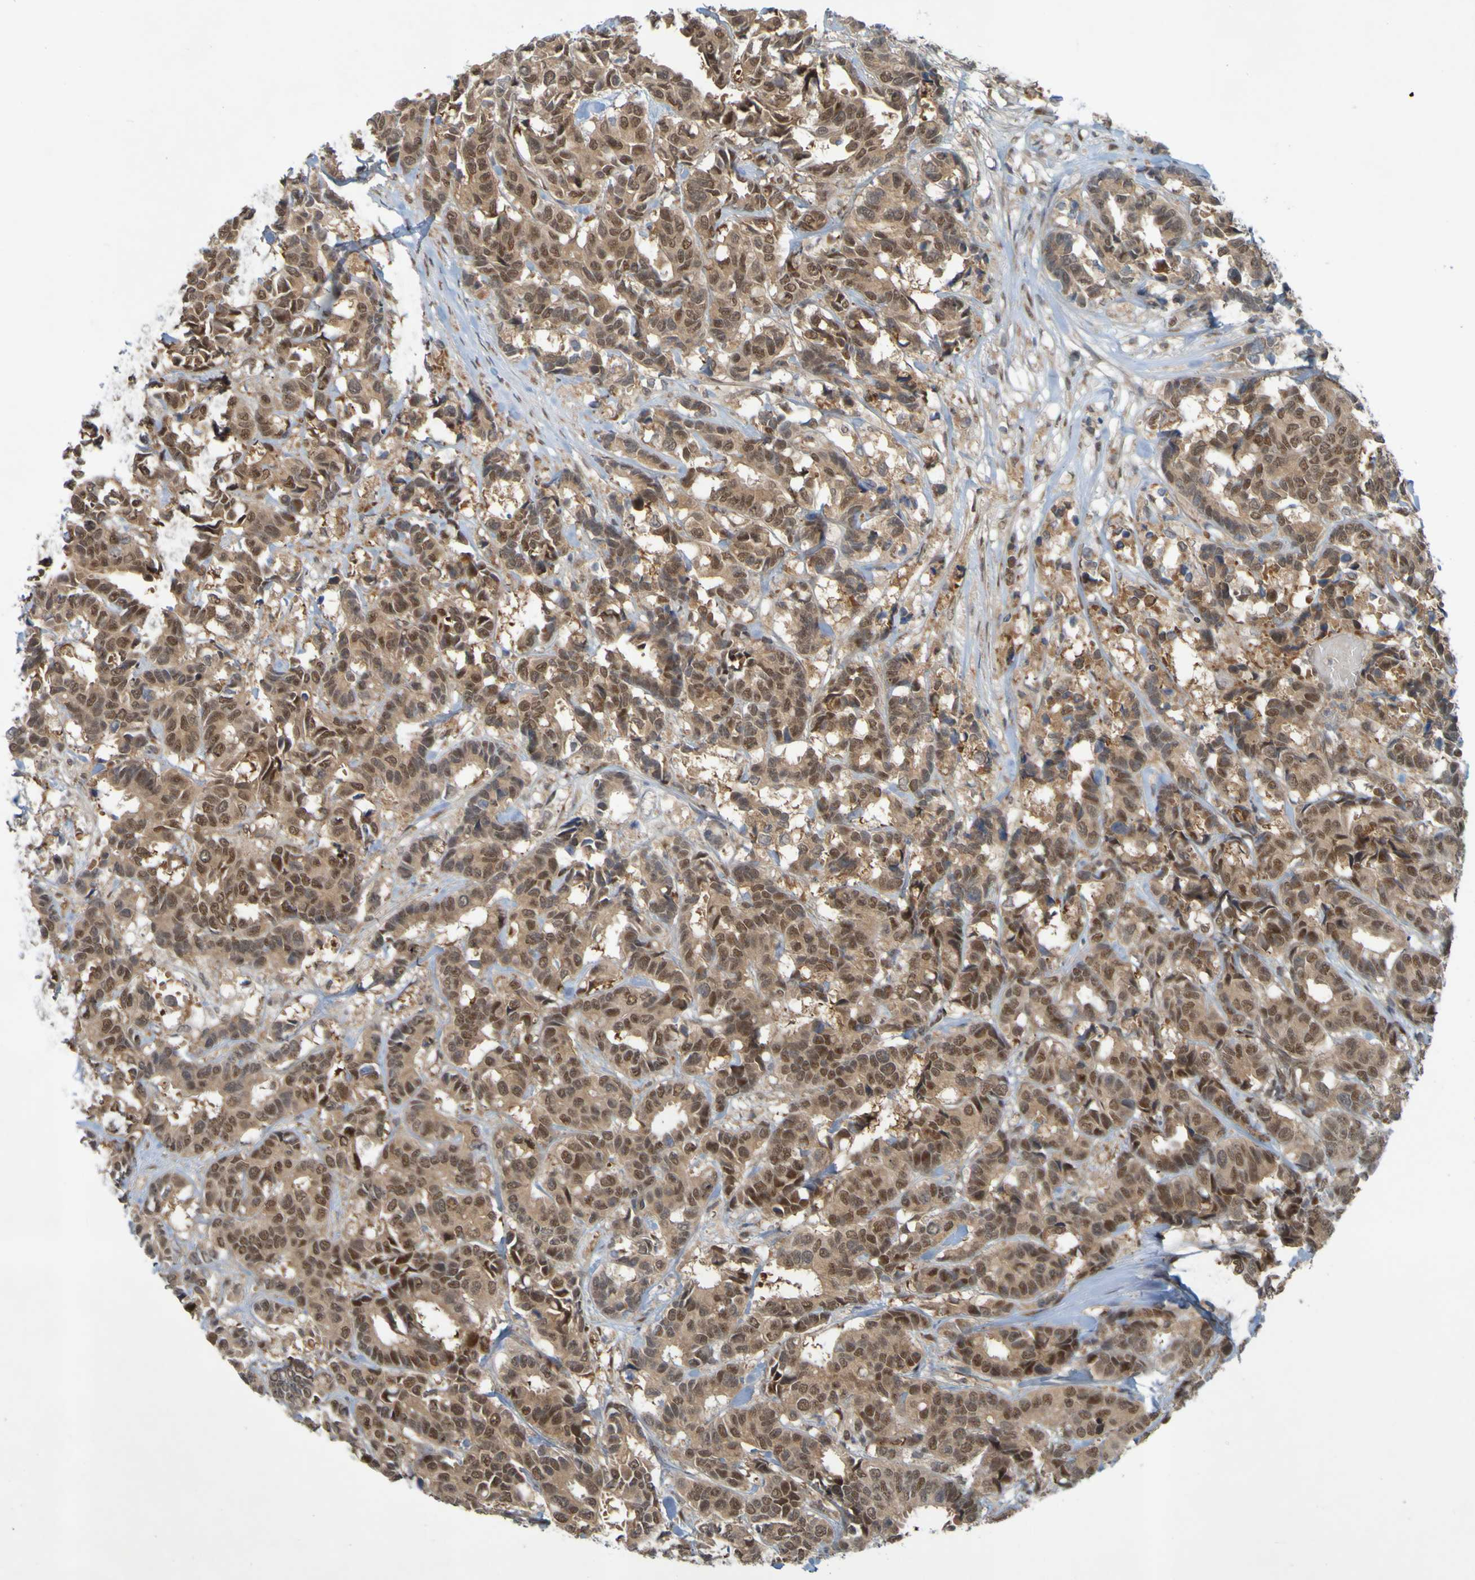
{"staining": {"intensity": "moderate", "quantity": ">75%", "location": "cytoplasmic/membranous,nuclear"}, "tissue": "breast cancer", "cell_type": "Tumor cells", "image_type": "cancer", "snomed": [{"axis": "morphology", "description": "Duct carcinoma"}, {"axis": "topography", "description": "Breast"}], "caption": "Immunohistochemistry (IHC) of breast cancer (infiltrating ductal carcinoma) reveals medium levels of moderate cytoplasmic/membranous and nuclear positivity in about >75% of tumor cells. The staining is performed using DAB brown chromogen to label protein expression. The nuclei are counter-stained blue using hematoxylin.", "gene": "MCPH1", "patient": {"sex": "female", "age": 87}}